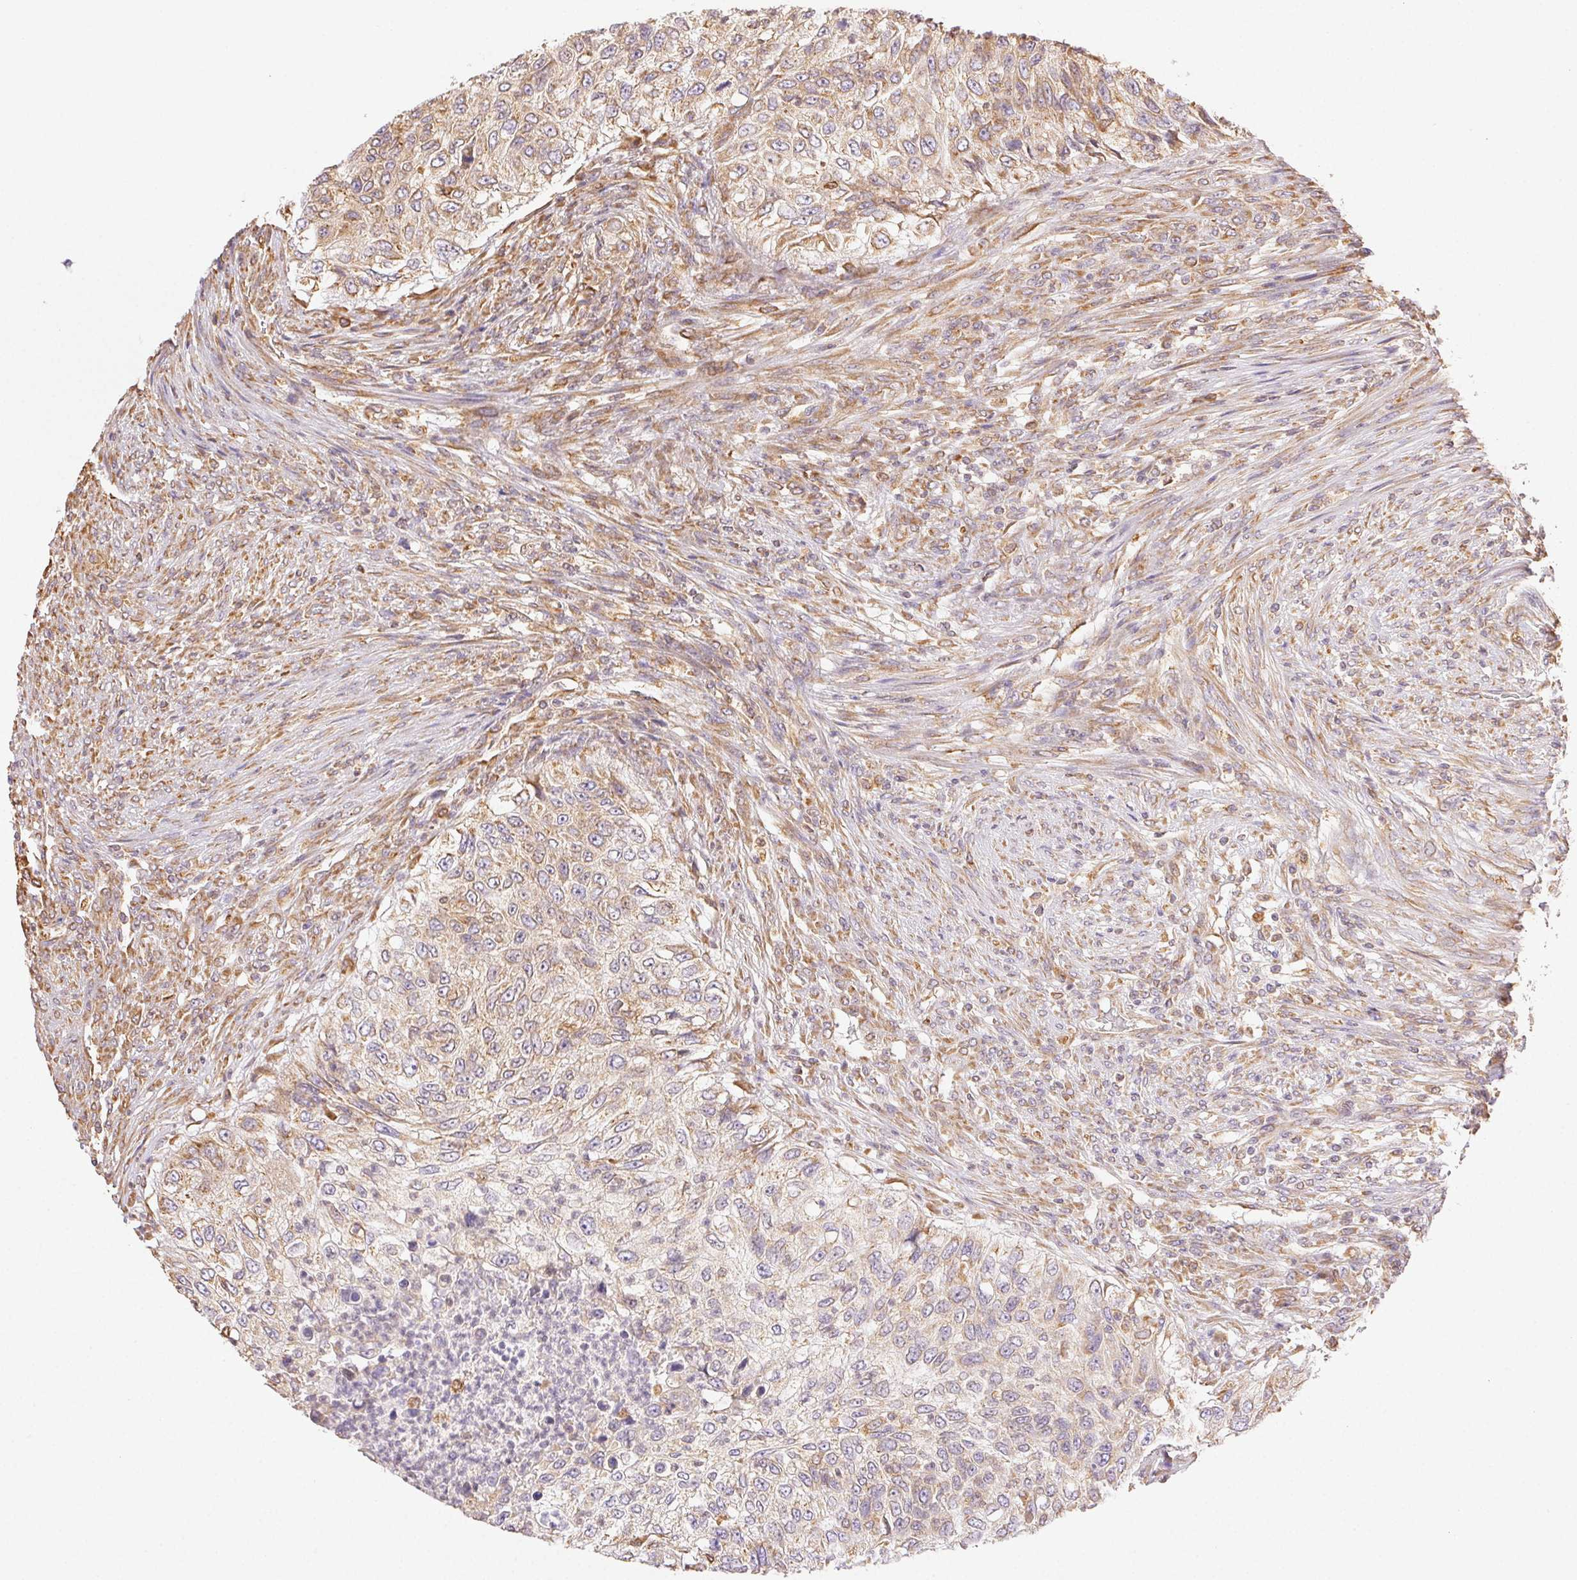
{"staining": {"intensity": "weak", "quantity": "25%-75%", "location": "cytoplasmic/membranous"}, "tissue": "urothelial cancer", "cell_type": "Tumor cells", "image_type": "cancer", "snomed": [{"axis": "morphology", "description": "Urothelial carcinoma, High grade"}, {"axis": "topography", "description": "Urinary bladder"}], "caption": "A low amount of weak cytoplasmic/membranous staining is present in approximately 25%-75% of tumor cells in urothelial cancer tissue.", "gene": "ENTREP1", "patient": {"sex": "female", "age": 60}}